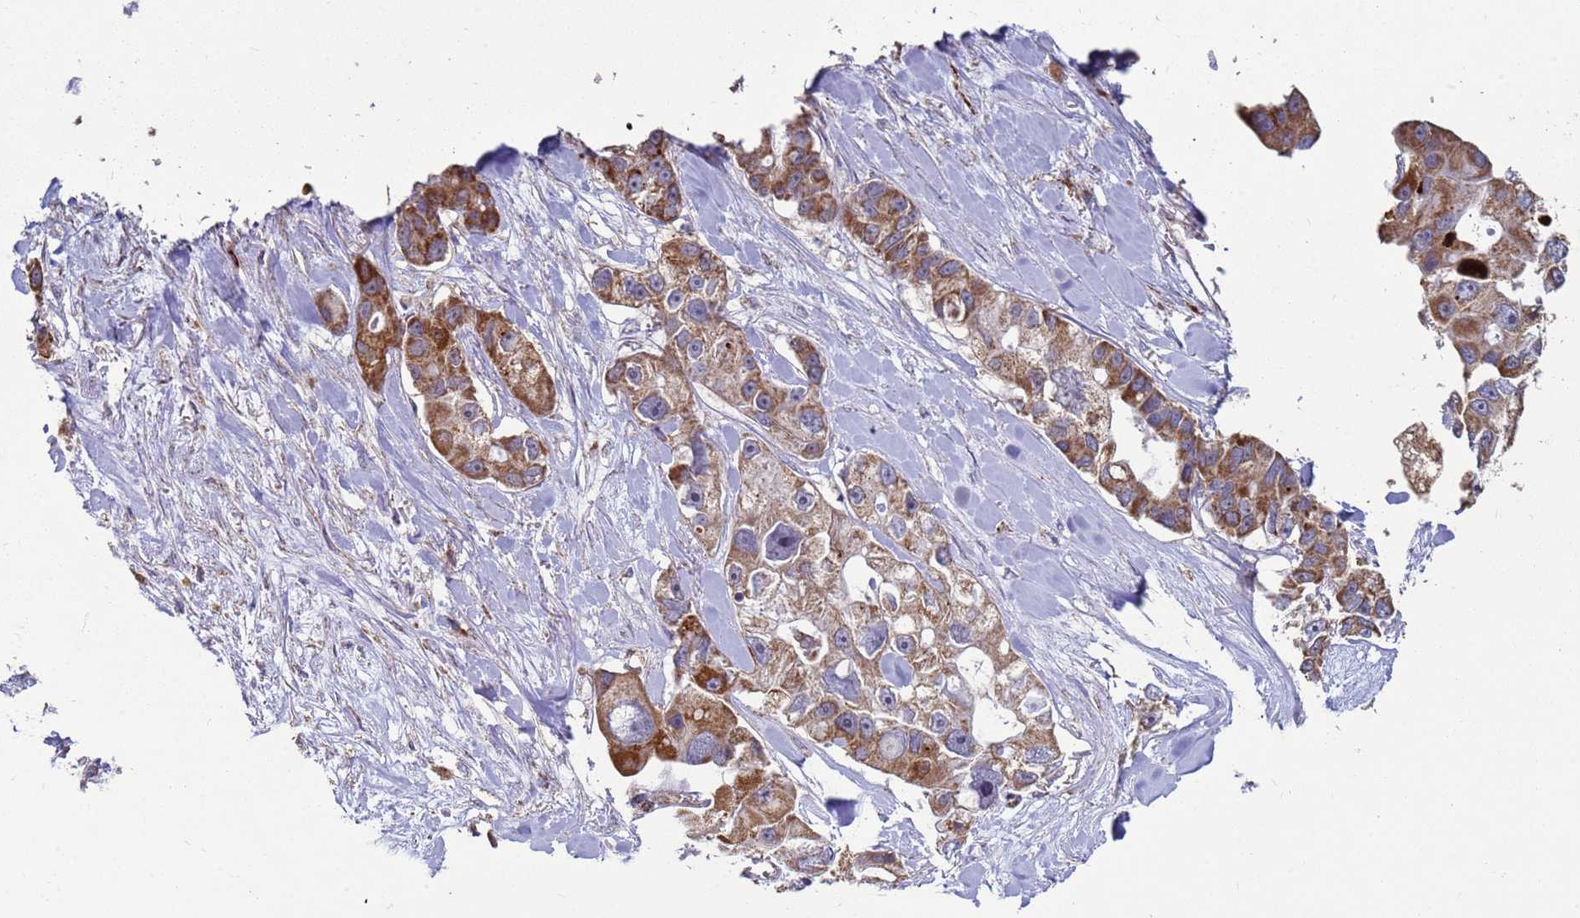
{"staining": {"intensity": "moderate", "quantity": ">75%", "location": "cytoplasmic/membranous"}, "tissue": "lung cancer", "cell_type": "Tumor cells", "image_type": "cancer", "snomed": [{"axis": "morphology", "description": "Adenocarcinoma, NOS"}, {"axis": "topography", "description": "Lung"}], "caption": "Tumor cells reveal medium levels of moderate cytoplasmic/membranous staining in approximately >75% of cells in lung cancer (adenocarcinoma).", "gene": "FBXO33", "patient": {"sex": "female", "age": 54}}